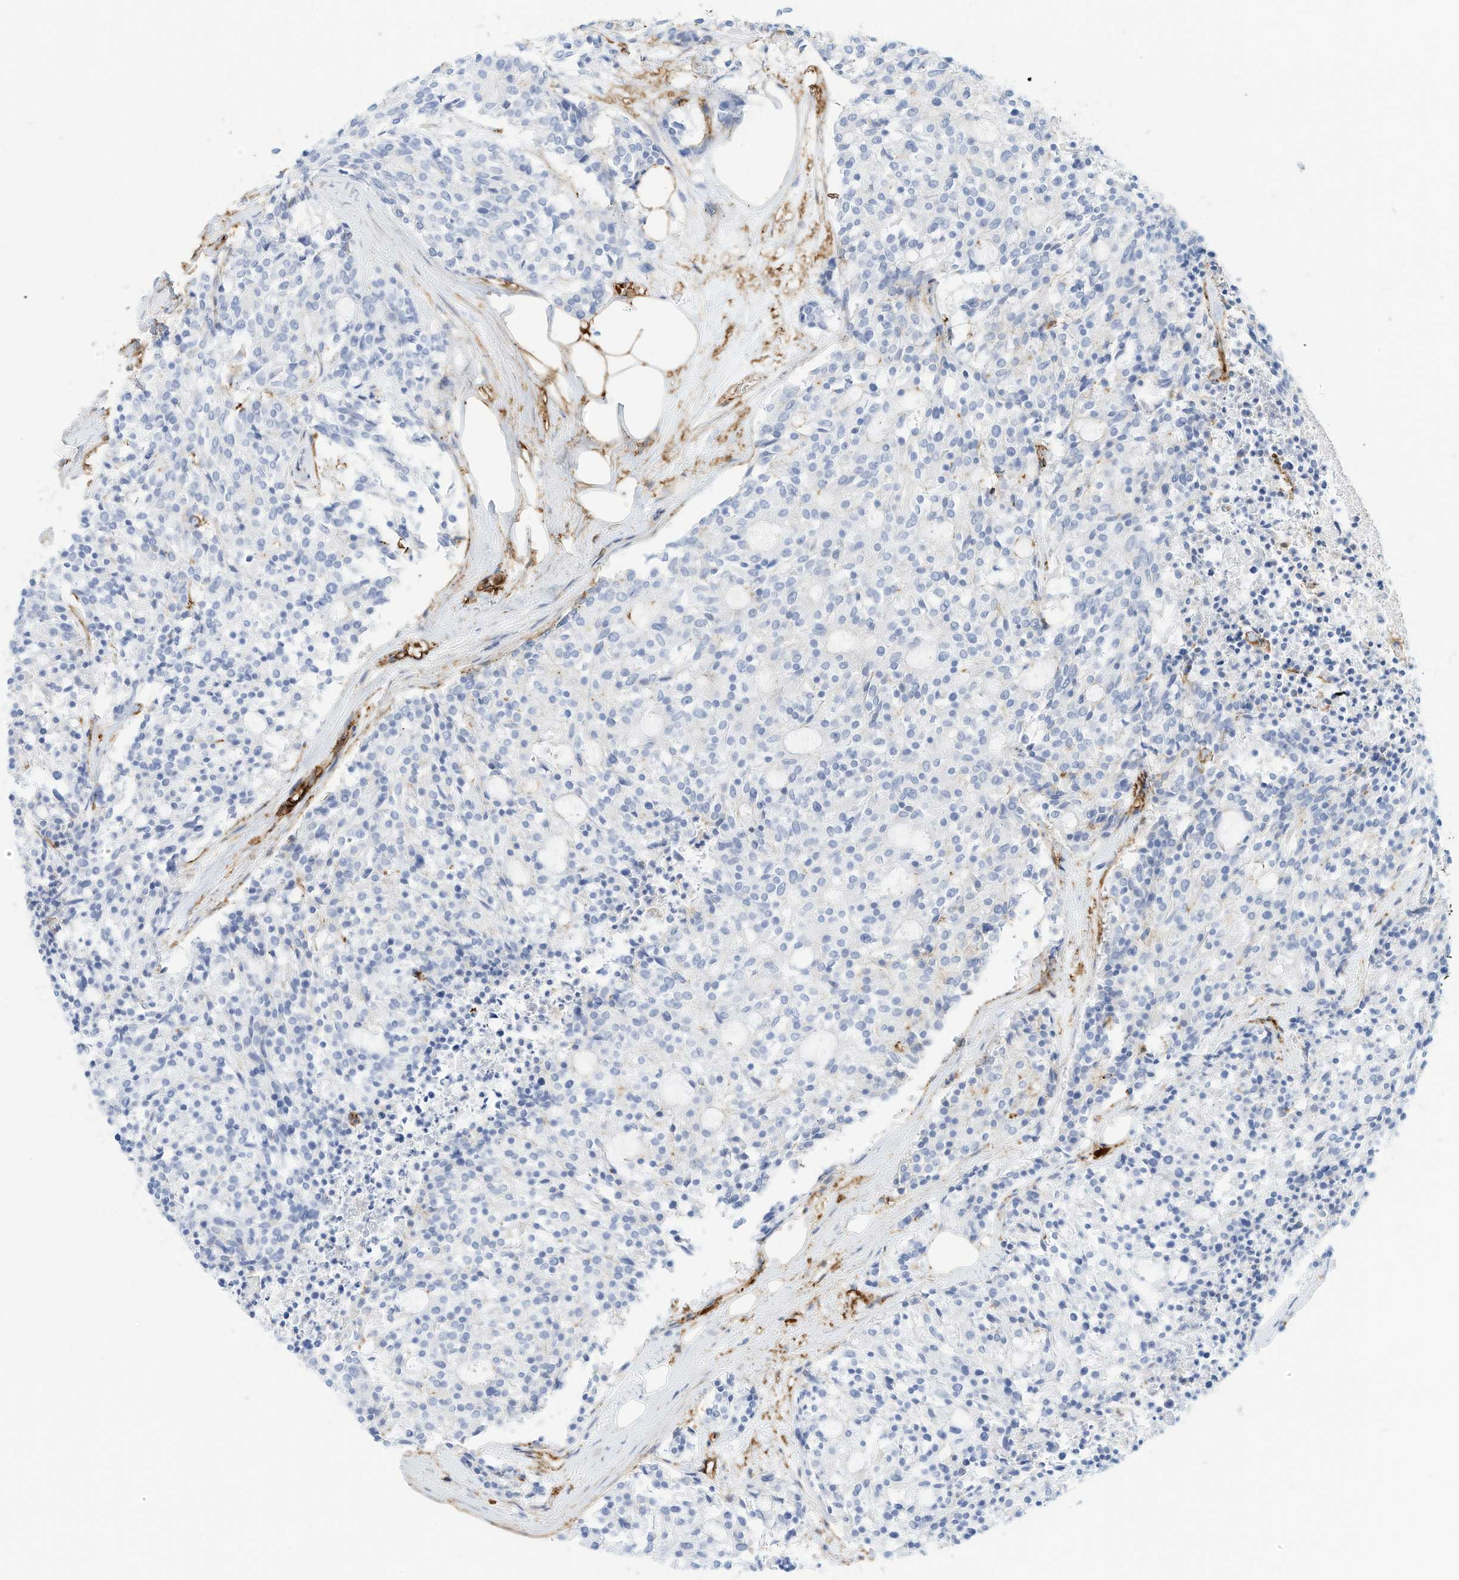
{"staining": {"intensity": "negative", "quantity": "none", "location": "none"}, "tissue": "carcinoid", "cell_type": "Tumor cells", "image_type": "cancer", "snomed": [{"axis": "morphology", "description": "Carcinoid, malignant, NOS"}, {"axis": "topography", "description": "Pancreas"}], "caption": "Carcinoid was stained to show a protein in brown. There is no significant staining in tumor cells. (DAB immunohistochemistry, high magnification).", "gene": "TXNDC9", "patient": {"sex": "female", "age": 54}}